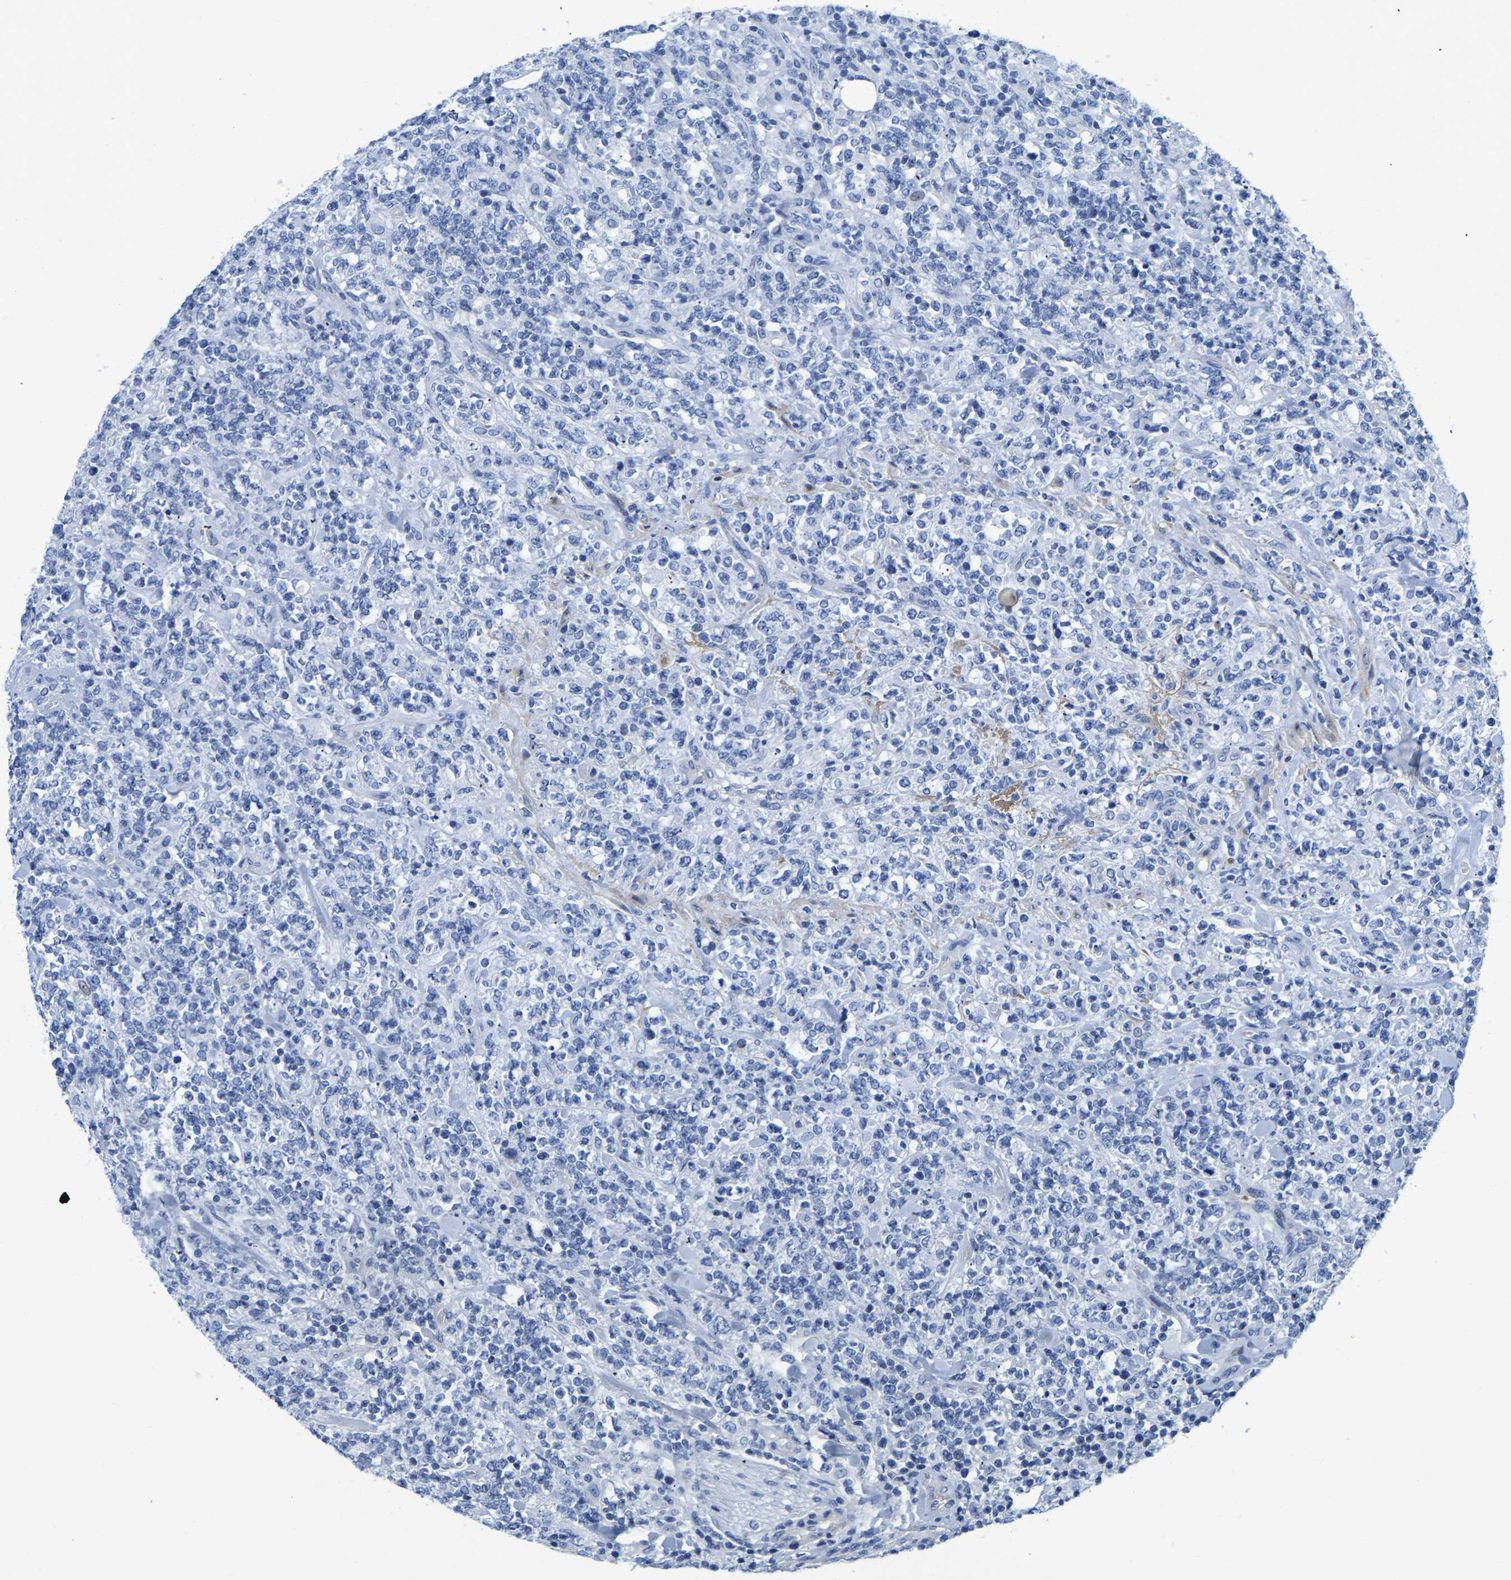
{"staining": {"intensity": "negative", "quantity": "none", "location": "none"}, "tissue": "lymphoma", "cell_type": "Tumor cells", "image_type": "cancer", "snomed": [{"axis": "morphology", "description": "Malignant lymphoma, non-Hodgkin's type, High grade"}, {"axis": "topography", "description": "Soft tissue"}], "caption": "A high-resolution image shows immunohistochemistry (IHC) staining of lymphoma, which displays no significant positivity in tumor cells.", "gene": "UPK3A", "patient": {"sex": "male", "age": 18}}